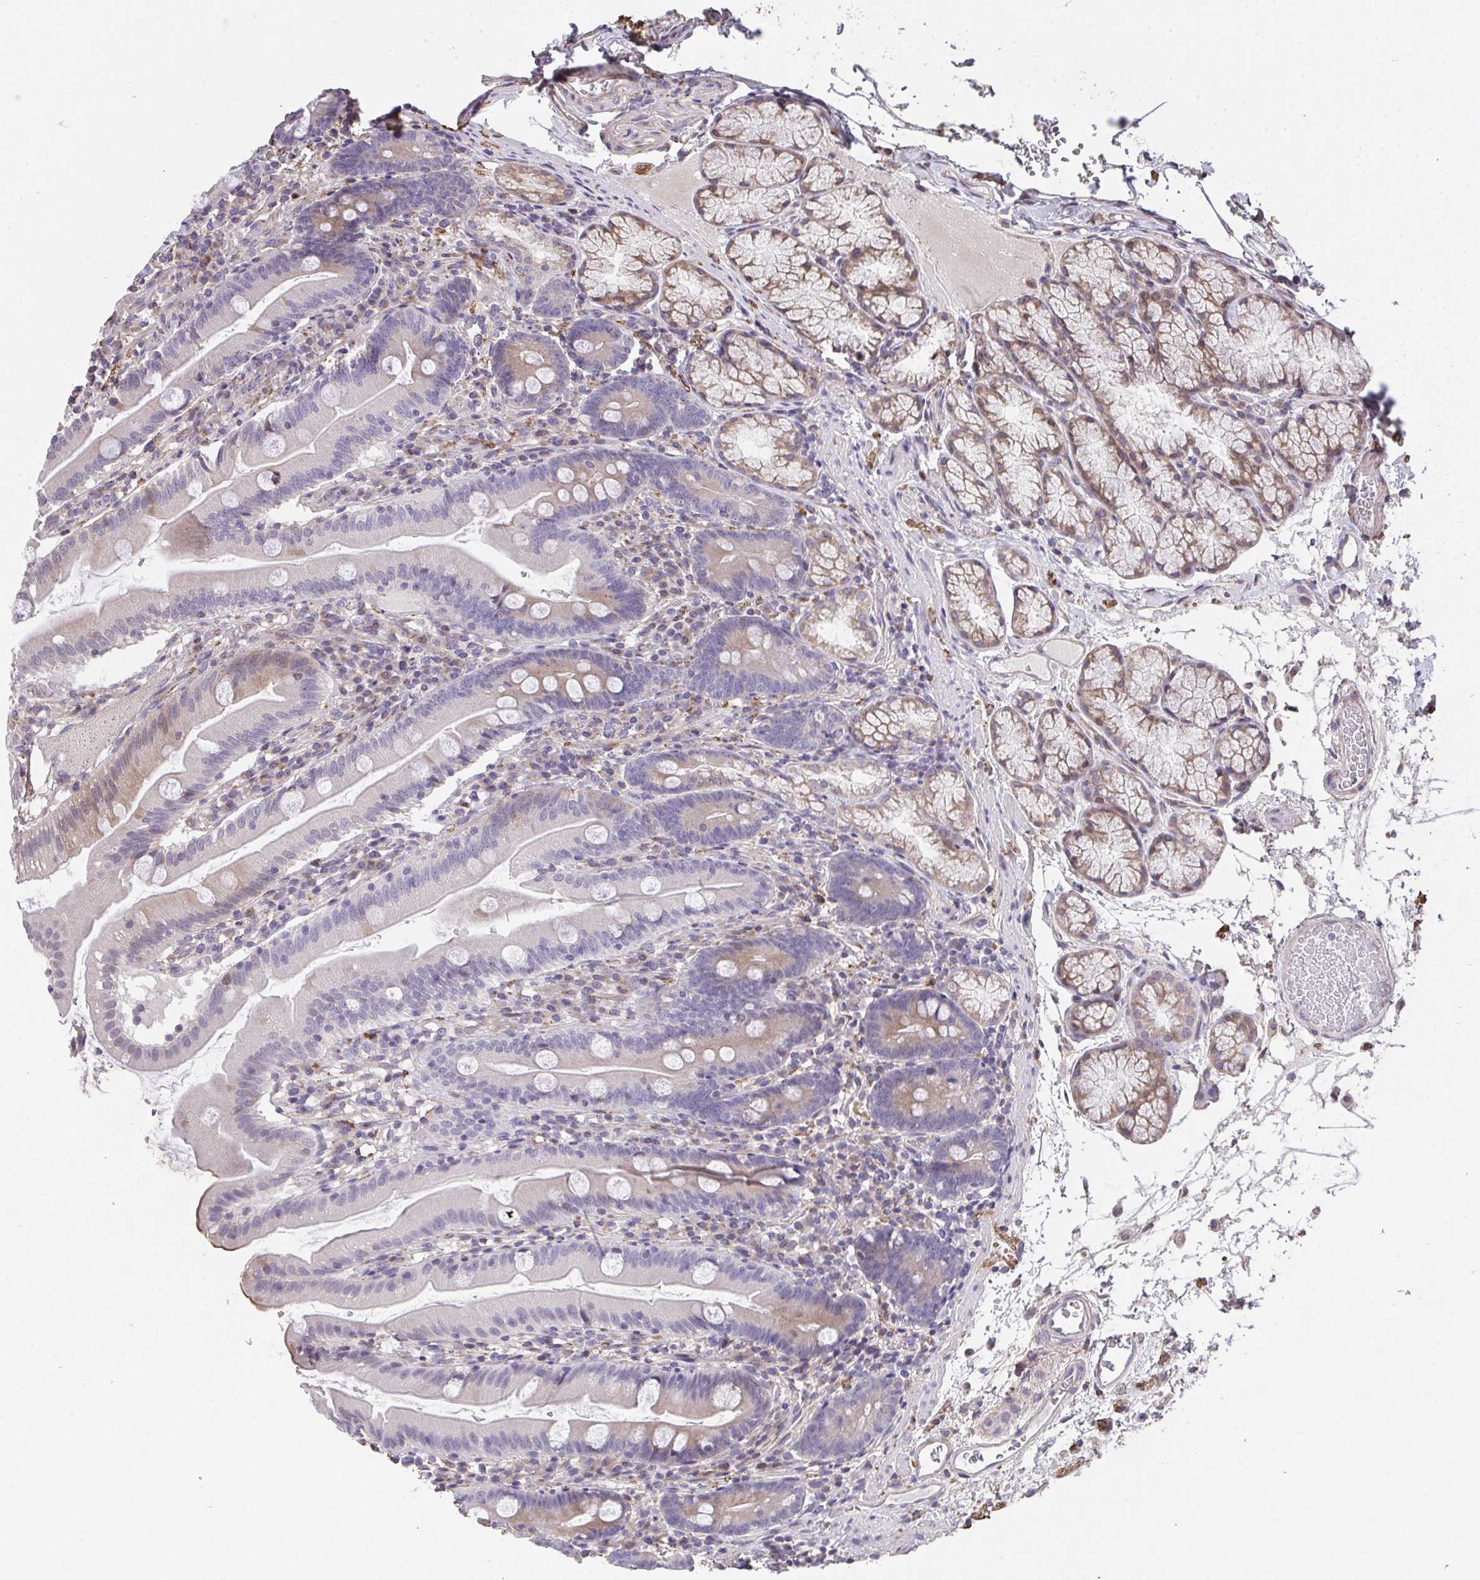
{"staining": {"intensity": "moderate", "quantity": "<25%", "location": "cytoplasmic/membranous"}, "tissue": "duodenum", "cell_type": "Glandular cells", "image_type": "normal", "snomed": [{"axis": "morphology", "description": "Normal tissue, NOS"}, {"axis": "topography", "description": "Duodenum"}], "caption": "Immunohistochemistry (IHC) of normal human duodenum demonstrates low levels of moderate cytoplasmic/membranous positivity in approximately <25% of glandular cells. (DAB (3,3'-diaminobenzidine) IHC, brown staining for protein, blue staining for nuclei).", "gene": "RUNDC3B", "patient": {"sex": "female", "age": 67}}